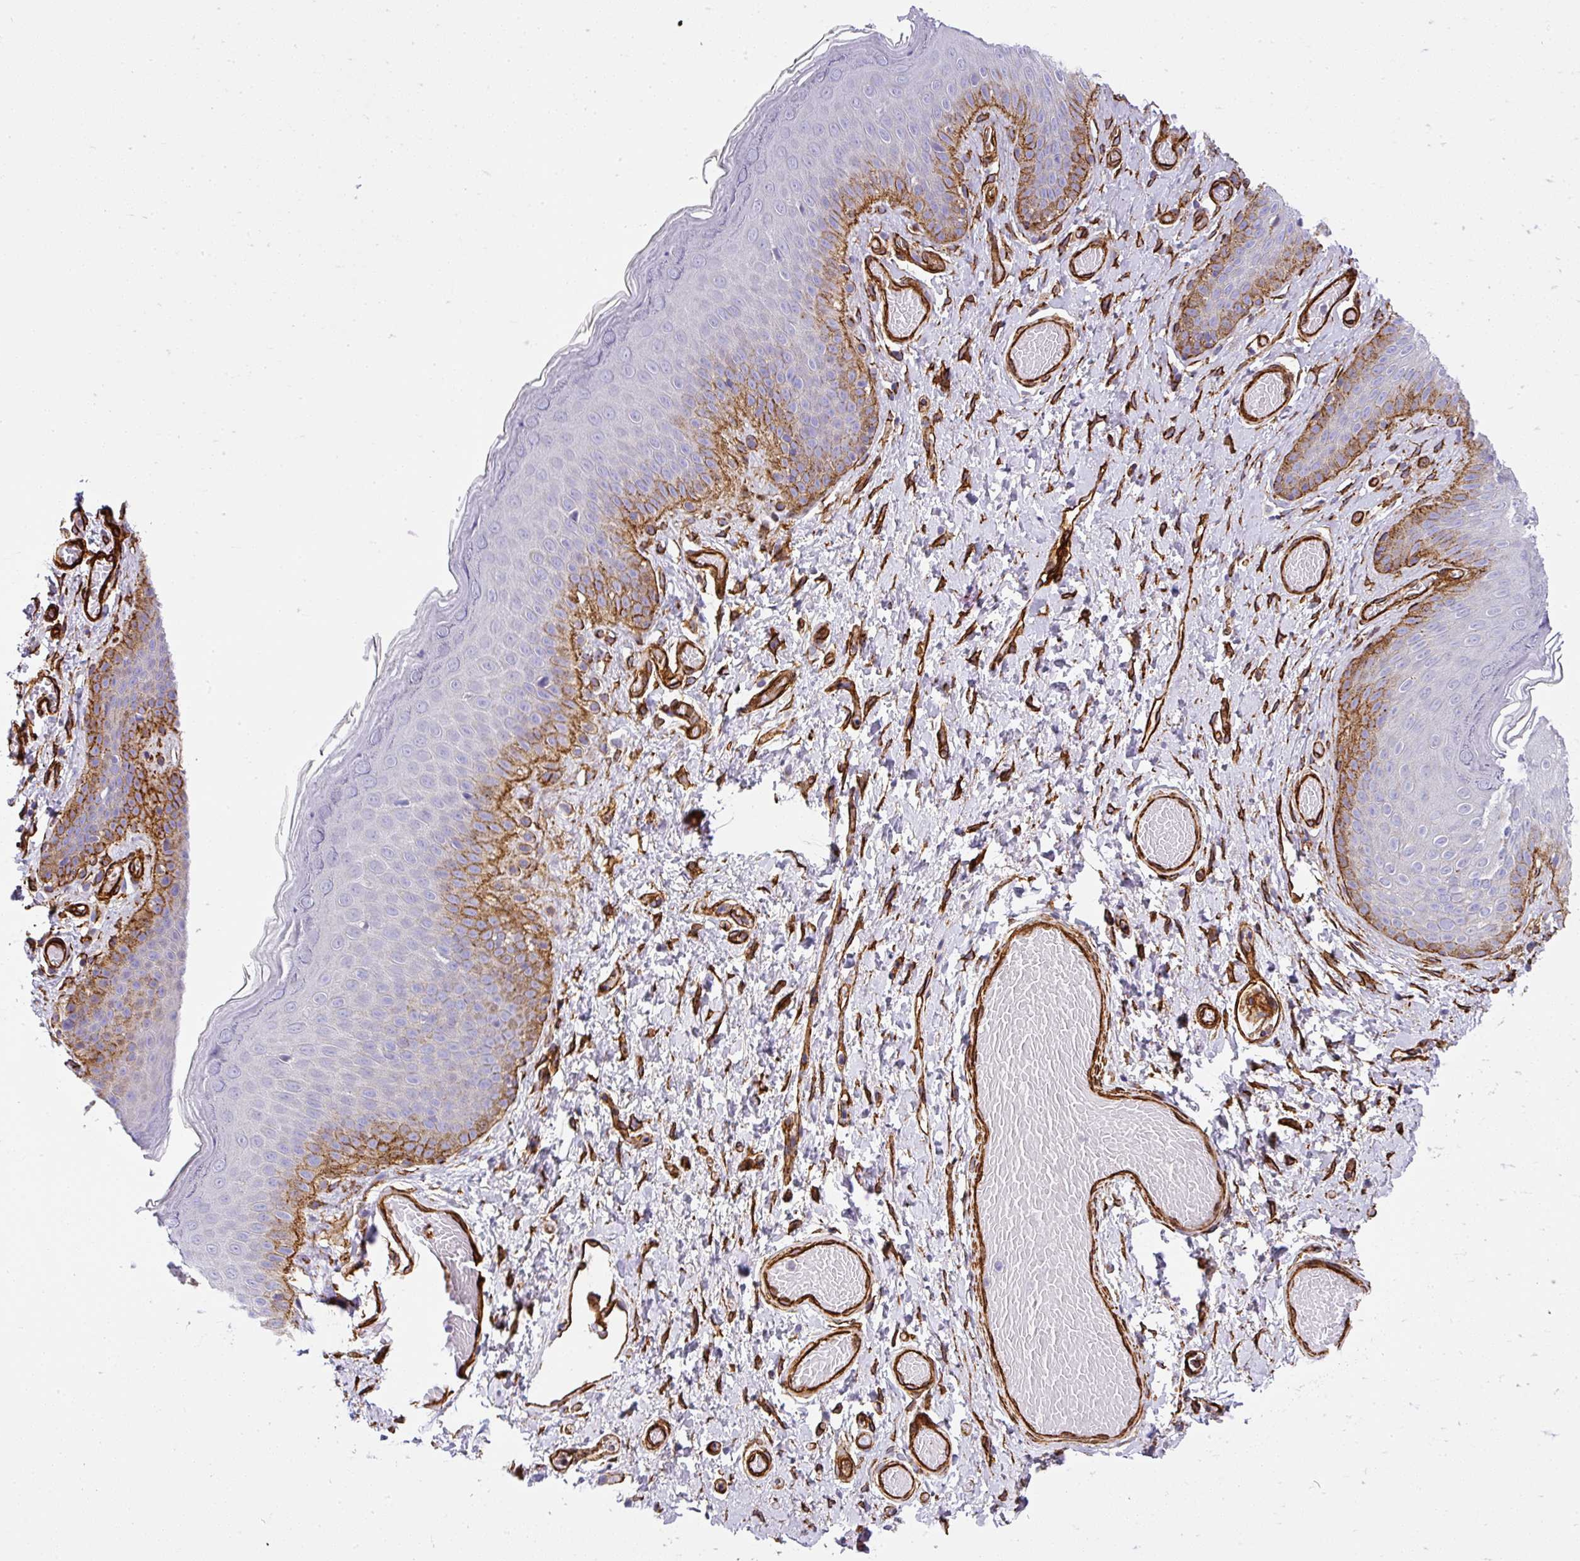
{"staining": {"intensity": "moderate", "quantity": "<25%", "location": "cytoplasmic/membranous"}, "tissue": "skin", "cell_type": "Epidermal cells", "image_type": "normal", "snomed": [{"axis": "morphology", "description": "Normal tissue, NOS"}, {"axis": "topography", "description": "Anal"}], "caption": "Immunohistochemistry of normal skin demonstrates low levels of moderate cytoplasmic/membranous expression in about <25% of epidermal cells.", "gene": "SLC25A17", "patient": {"sex": "female", "age": 40}}